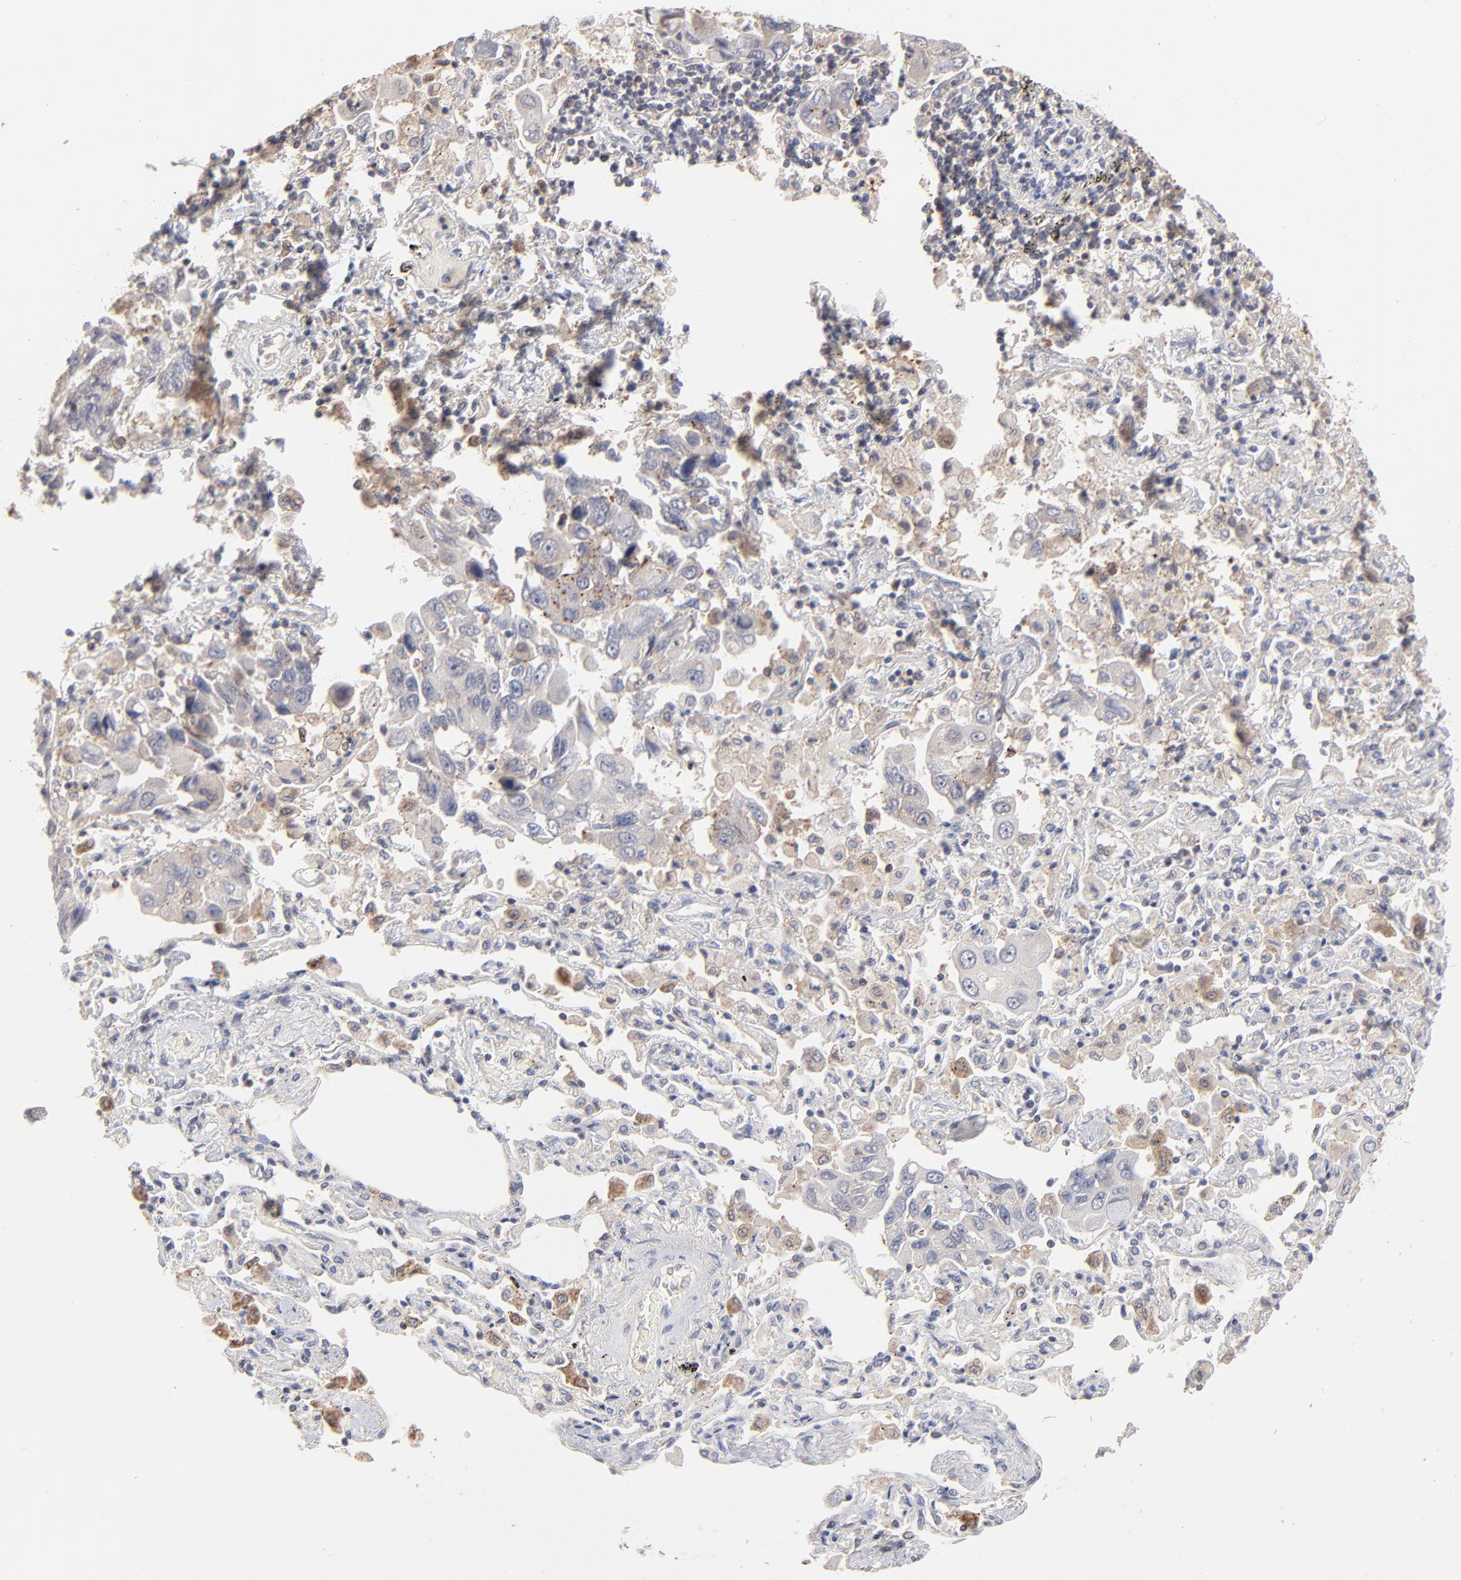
{"staining": {"intensity": "weak", "quantity": ">75%", "location": "cytoplasmic/membranous"}, "tissue": "lung cancer", "cell_type": "Tumor cells", "image_type": "cancer", "snomed": [{"axis": "morphology", "description": "Adenocarcinoma, NOS"}, {"axis": "topography", "description": "Lung"}], "caption": "Protein expression analysis of lung cancer exhibits weak cytoplasmic/membranous staining in about >75% of tumor cells.", "gene": "IVNS1ABP", "patient": {"sex": "male", "age": 64}}